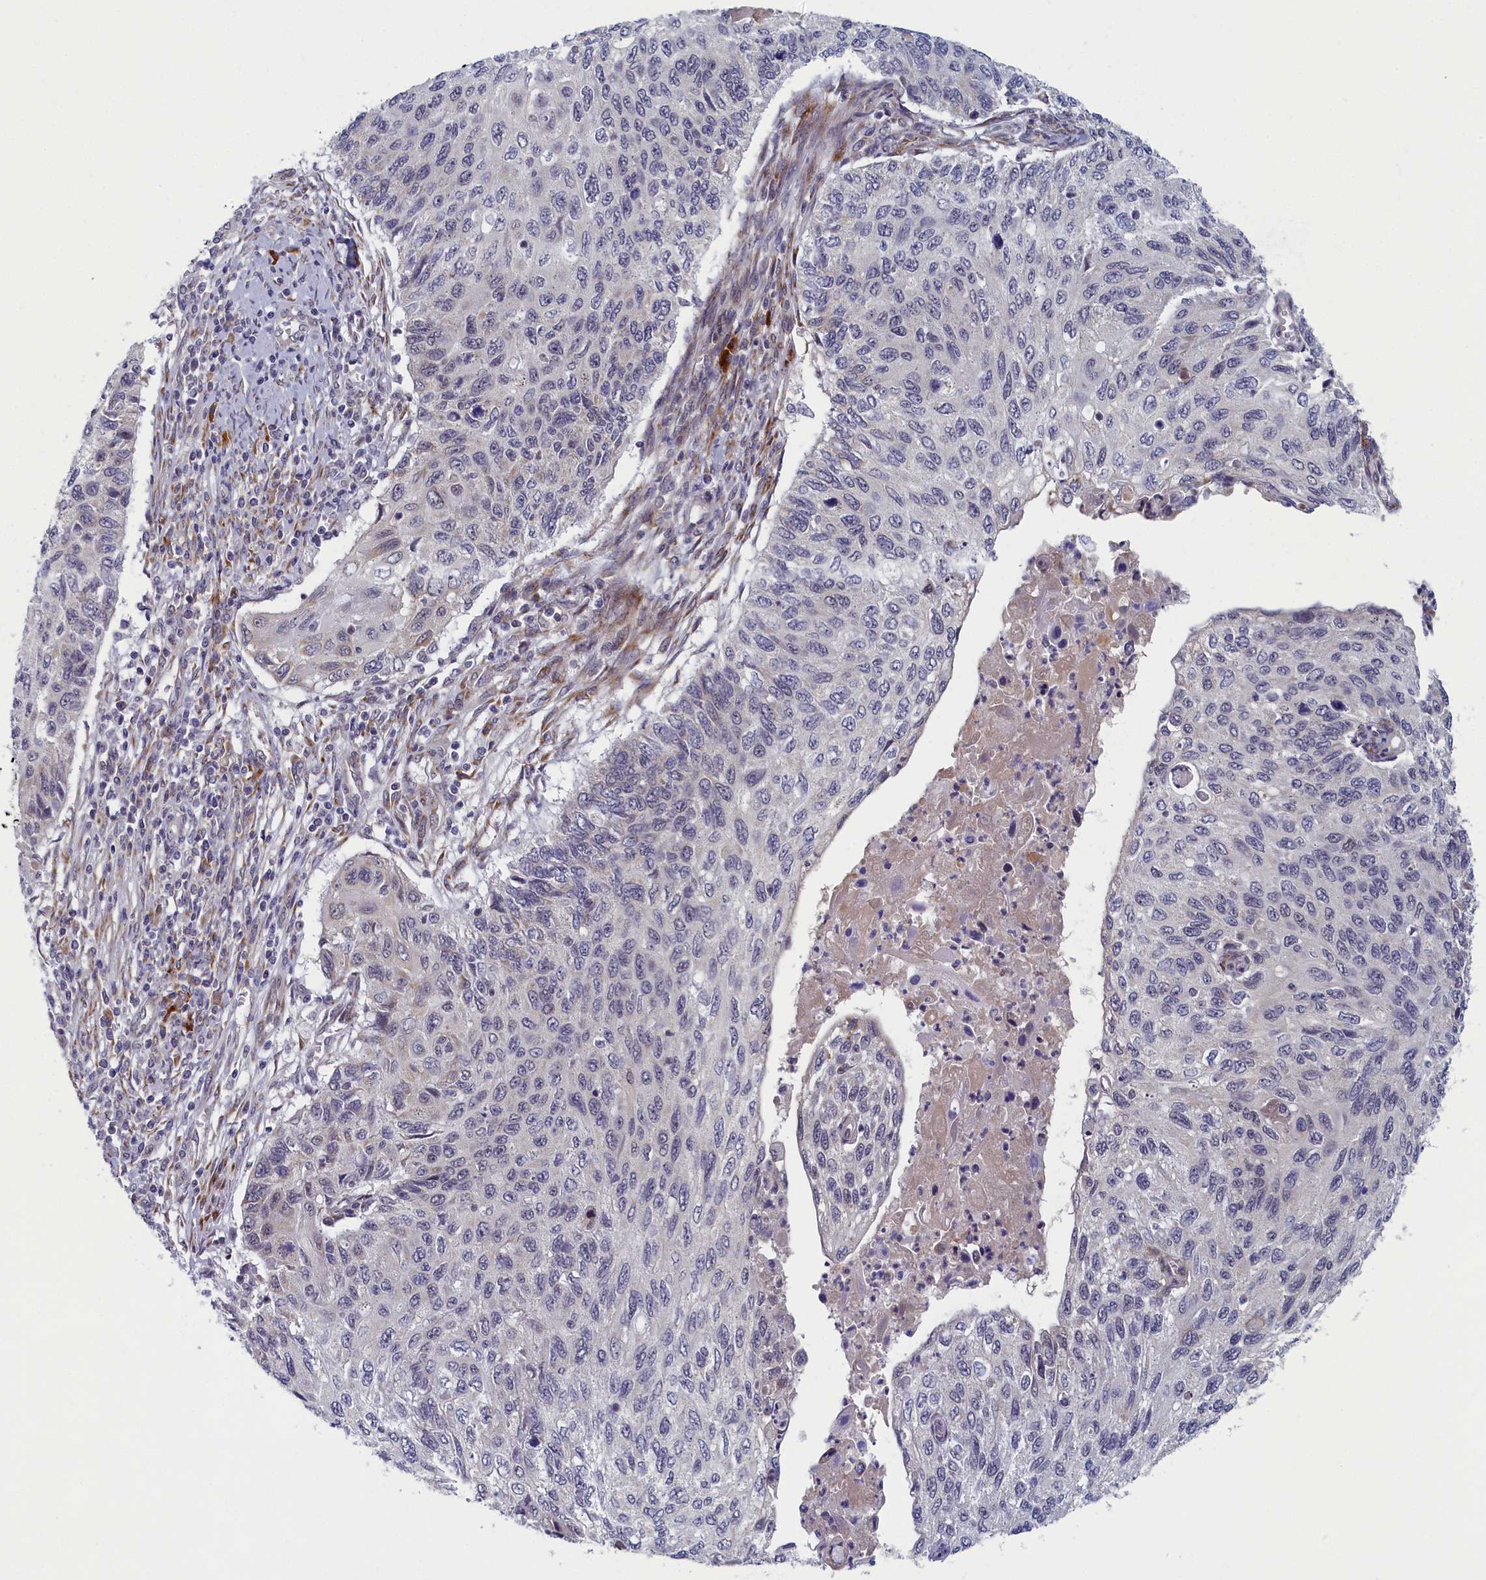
{"staining": {"intensity": "negative", "quantity": "none", "location": "none"}, "tissue": "cervical cancer", "cell_type": "Tumor cells", "image_type": "cancer", "snomed": [{"axis": "morphology", "description": "Squamous cell carcinoma, NOS"}, {"axis": "topography", "description": "Cervix"}], "caption": "Cervical squamous cell carcinoma was stained to show a protein in brown. There is no significant expression in tumor cells.", "gene": "DNAJC17", "patient": {"sex": "female", "age": 70}}